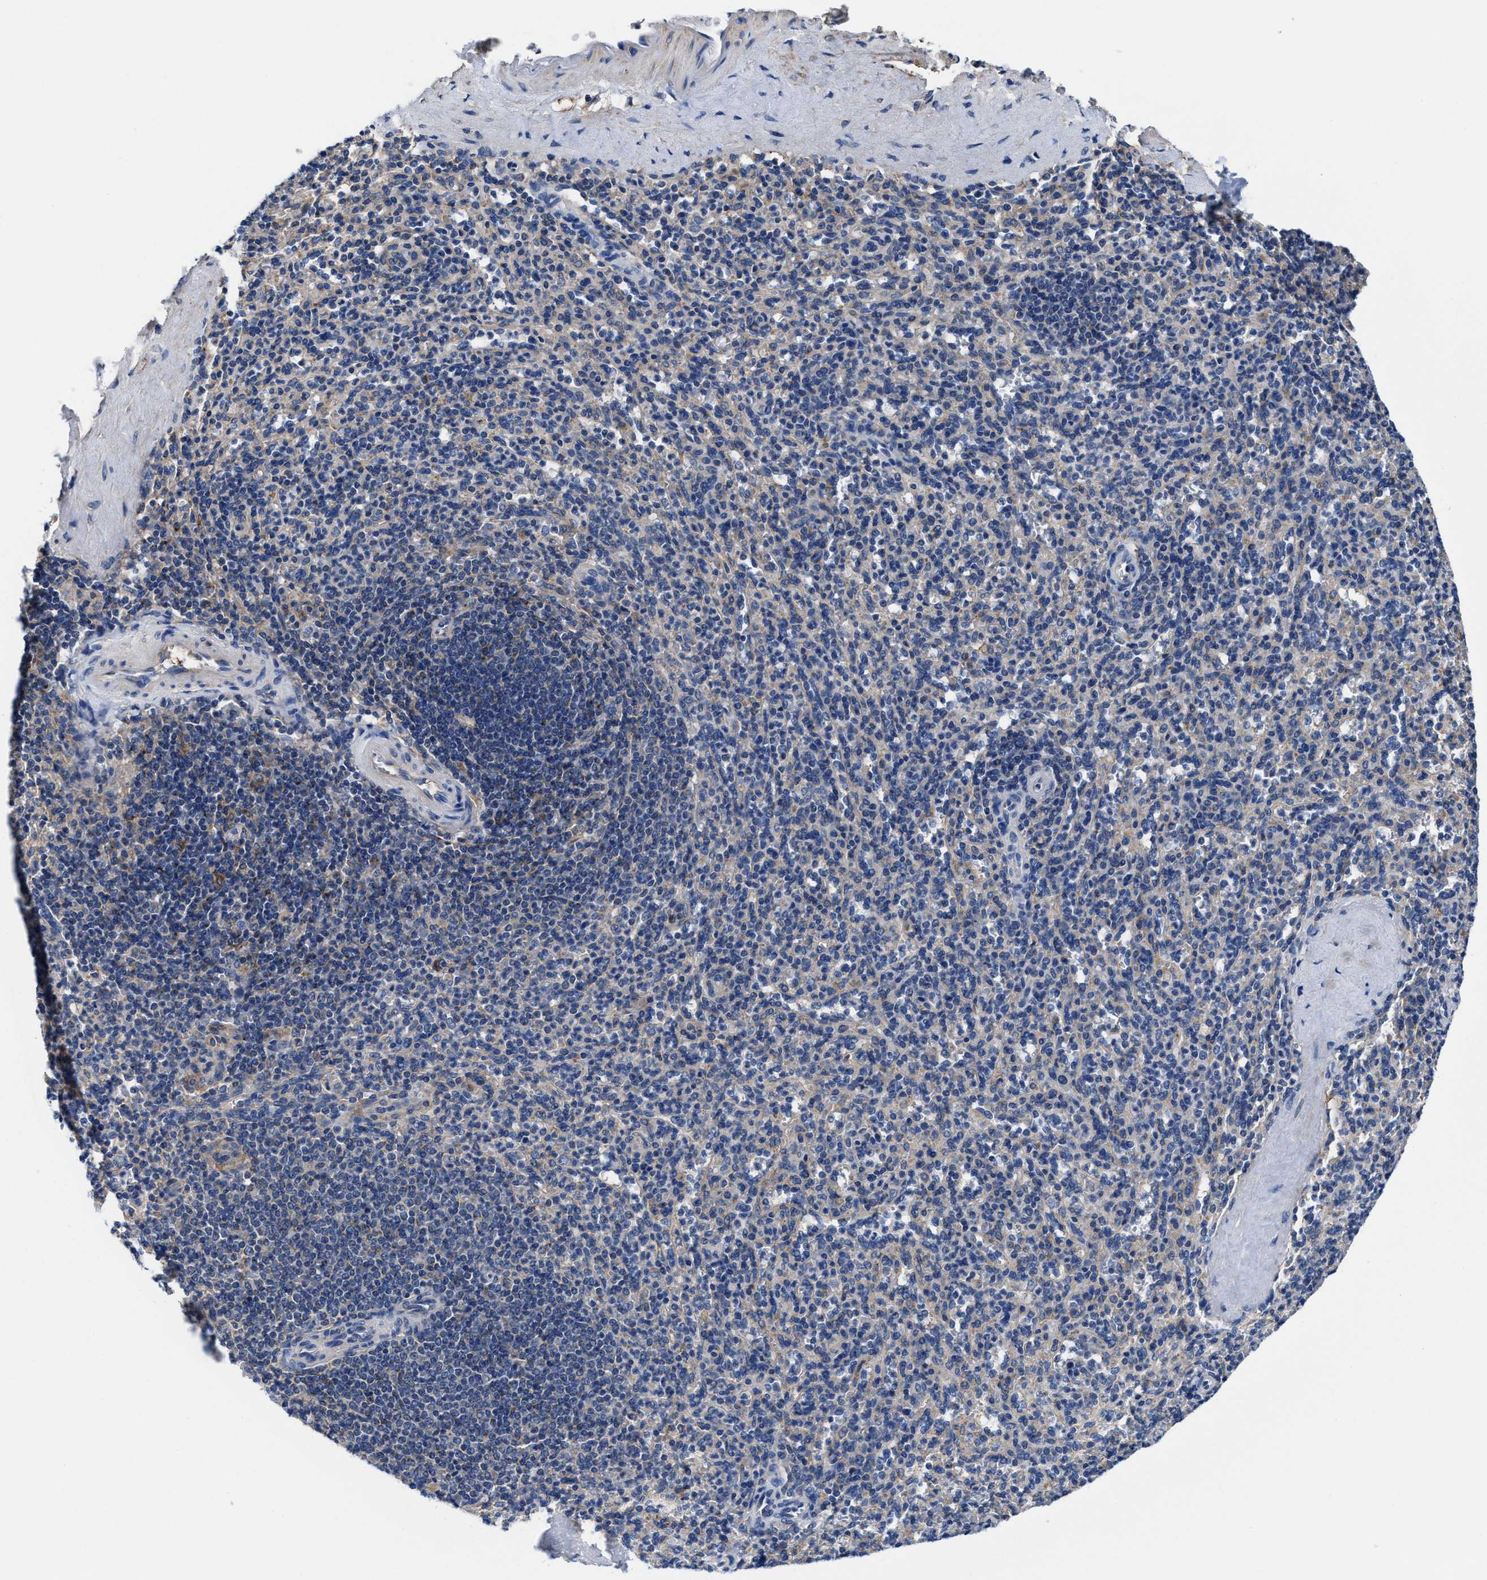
{"staining": {"intensity": "weak", "quantity": "25%-75%", "location": "cytoplasmic/membranous"}, "tissue": "spleen", "cell_type": "Cells in red pulp", "image_type": "normal", "snomed": [{"axis": "morphology", "description": "Normal tissue, NOS"}, {"axis": "topography", "description": "Spleen"}], "caption": "Immunohistochemistry (DAB (3,3'-diaminobenzidine)) staining of benign human spleen shows weak cytoplasmic/membranous protein expression in about 25%-75% of cells in red pulp.", "gene": "TMEM30A", "patient": {"sex": "male", "age": 36}}